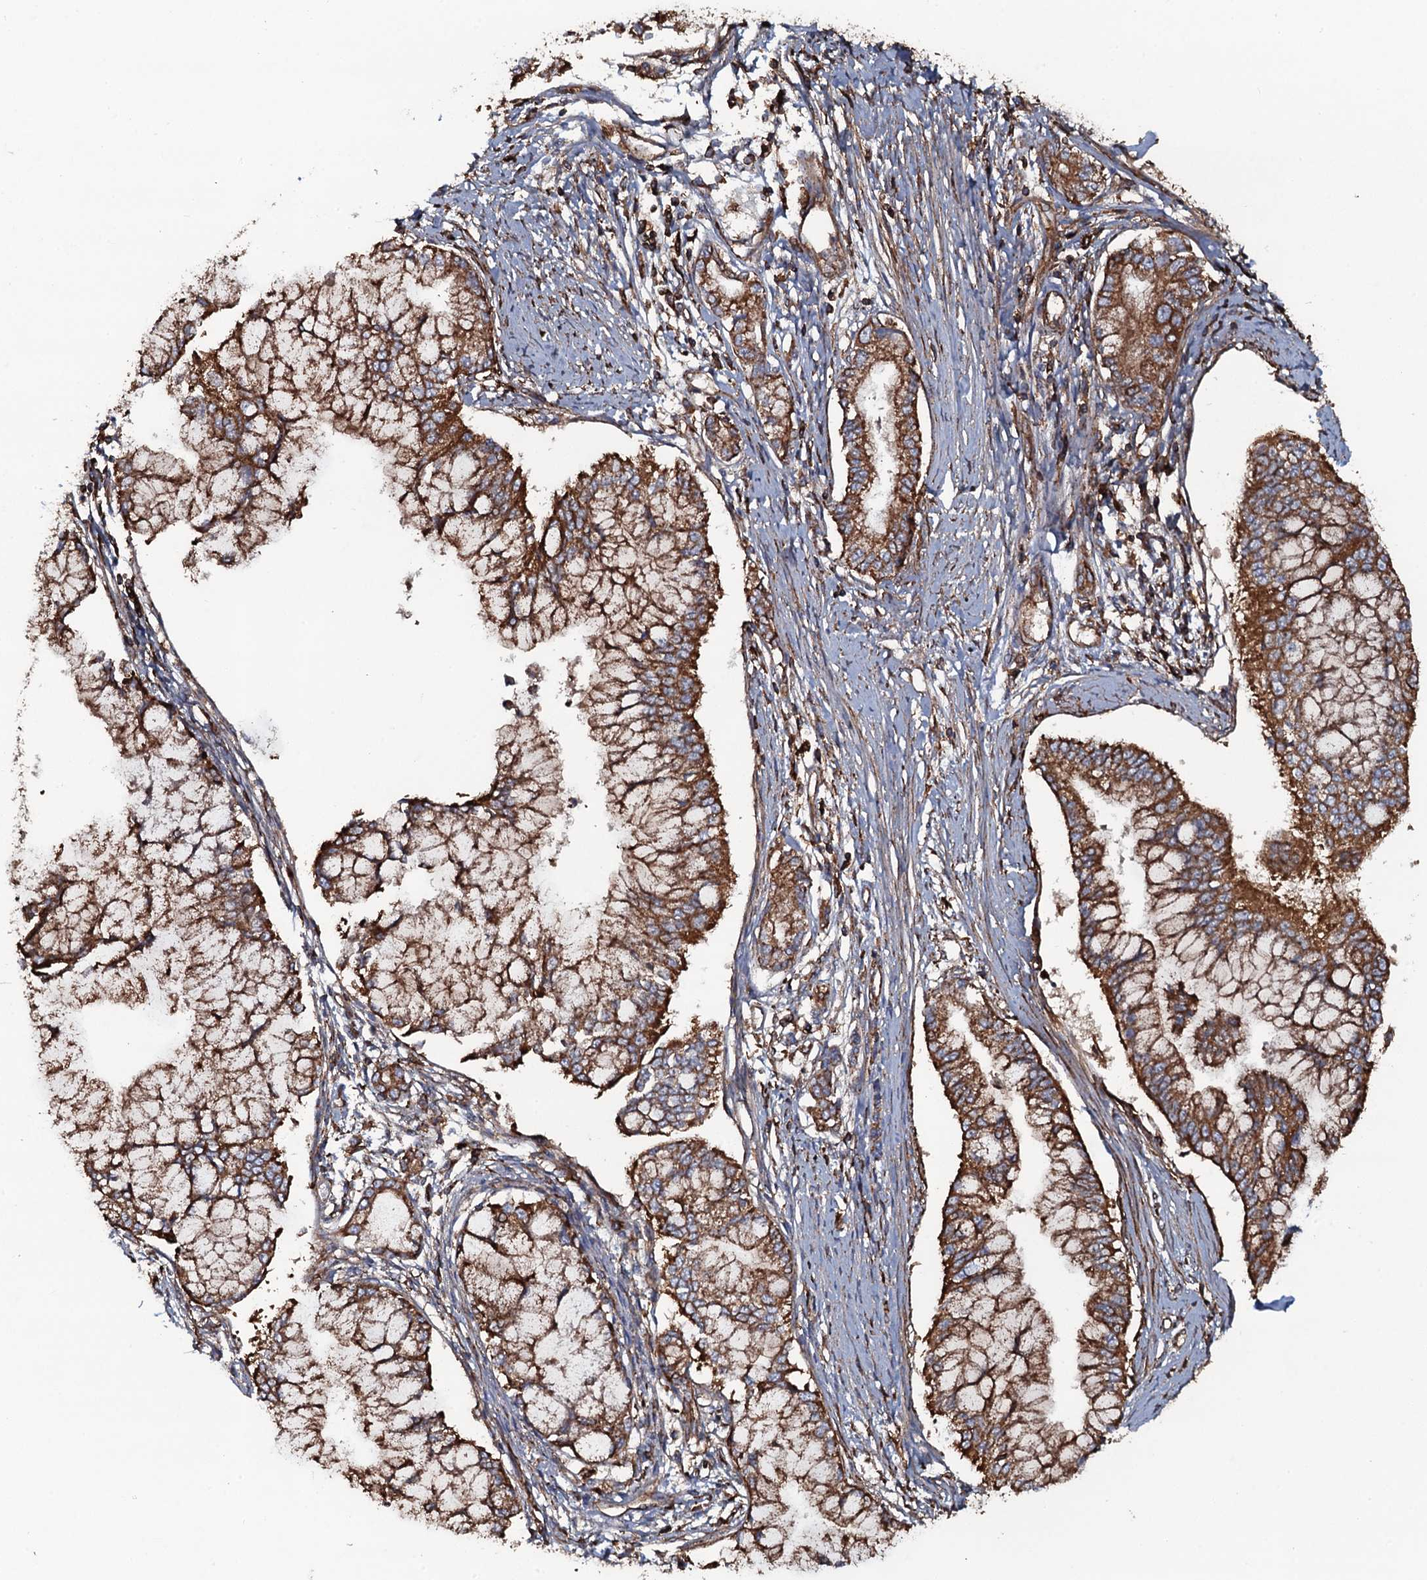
{"staining": {"intensity": "strong", "quantity": ">75%", "location": "cytoplasmic/membranous"}, "tissue": "pancreatic cancer", "cell_type": "Tumor cells", "image_type": "cancer", "snomed": [{"axis": "morphology", "description": "Adenocarcinoma, NOS"}, {"axis": "topography", "description": "Pancreas"}], "caption": "Approximately >75% of tumor cells in human adenocarcinoma (pancreatic) display strong cytoplasmic/membranous protein staining as visualized by brown immunohistochemical staining.", "gene": "VWA8", "patient": {"sex": "male", "age": 46}}